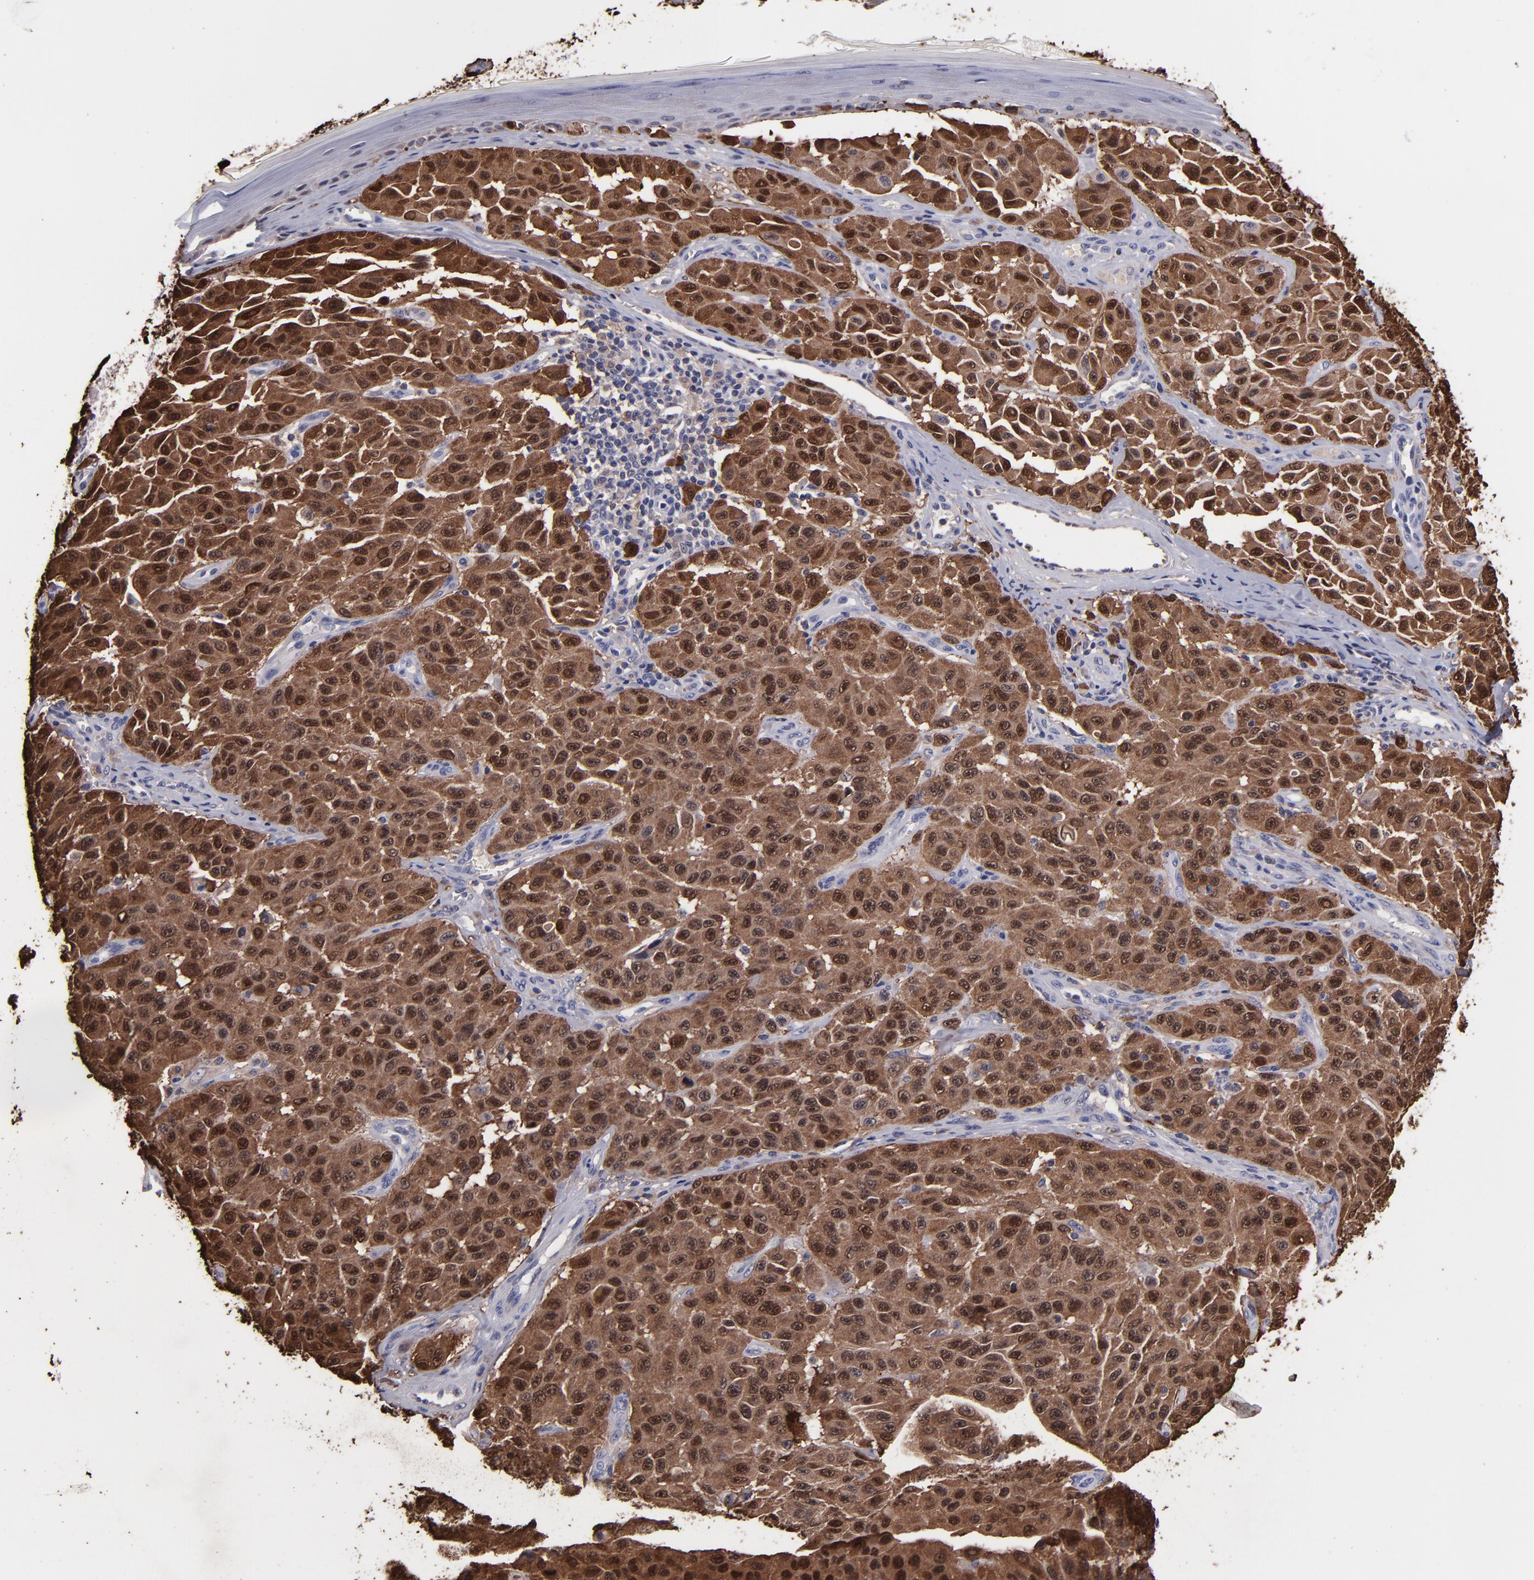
{"staining": {"intensity": "strong", "quantity": ">75%", "location": "cytoplasmic/membranous,nuclear"}, "tissue": "melanoma", "cell_type": "Tumor cells", "image_type": "cancer", "snomed": [{"axis": "morphology", "description": "Malignant melanoma, NOS"}, {"axis": "topography", "description": "Skin"}], "caption": "This micrograph displays melanoma stained with IHC to label a protein in brown. The cytoplasmic/membranous and nuclear of tumor cells show strong positivity for the protein. Nuclei are counter-stained blue.", "gene": "S100A1", "patient": {"sex": "male", "age": 30}}